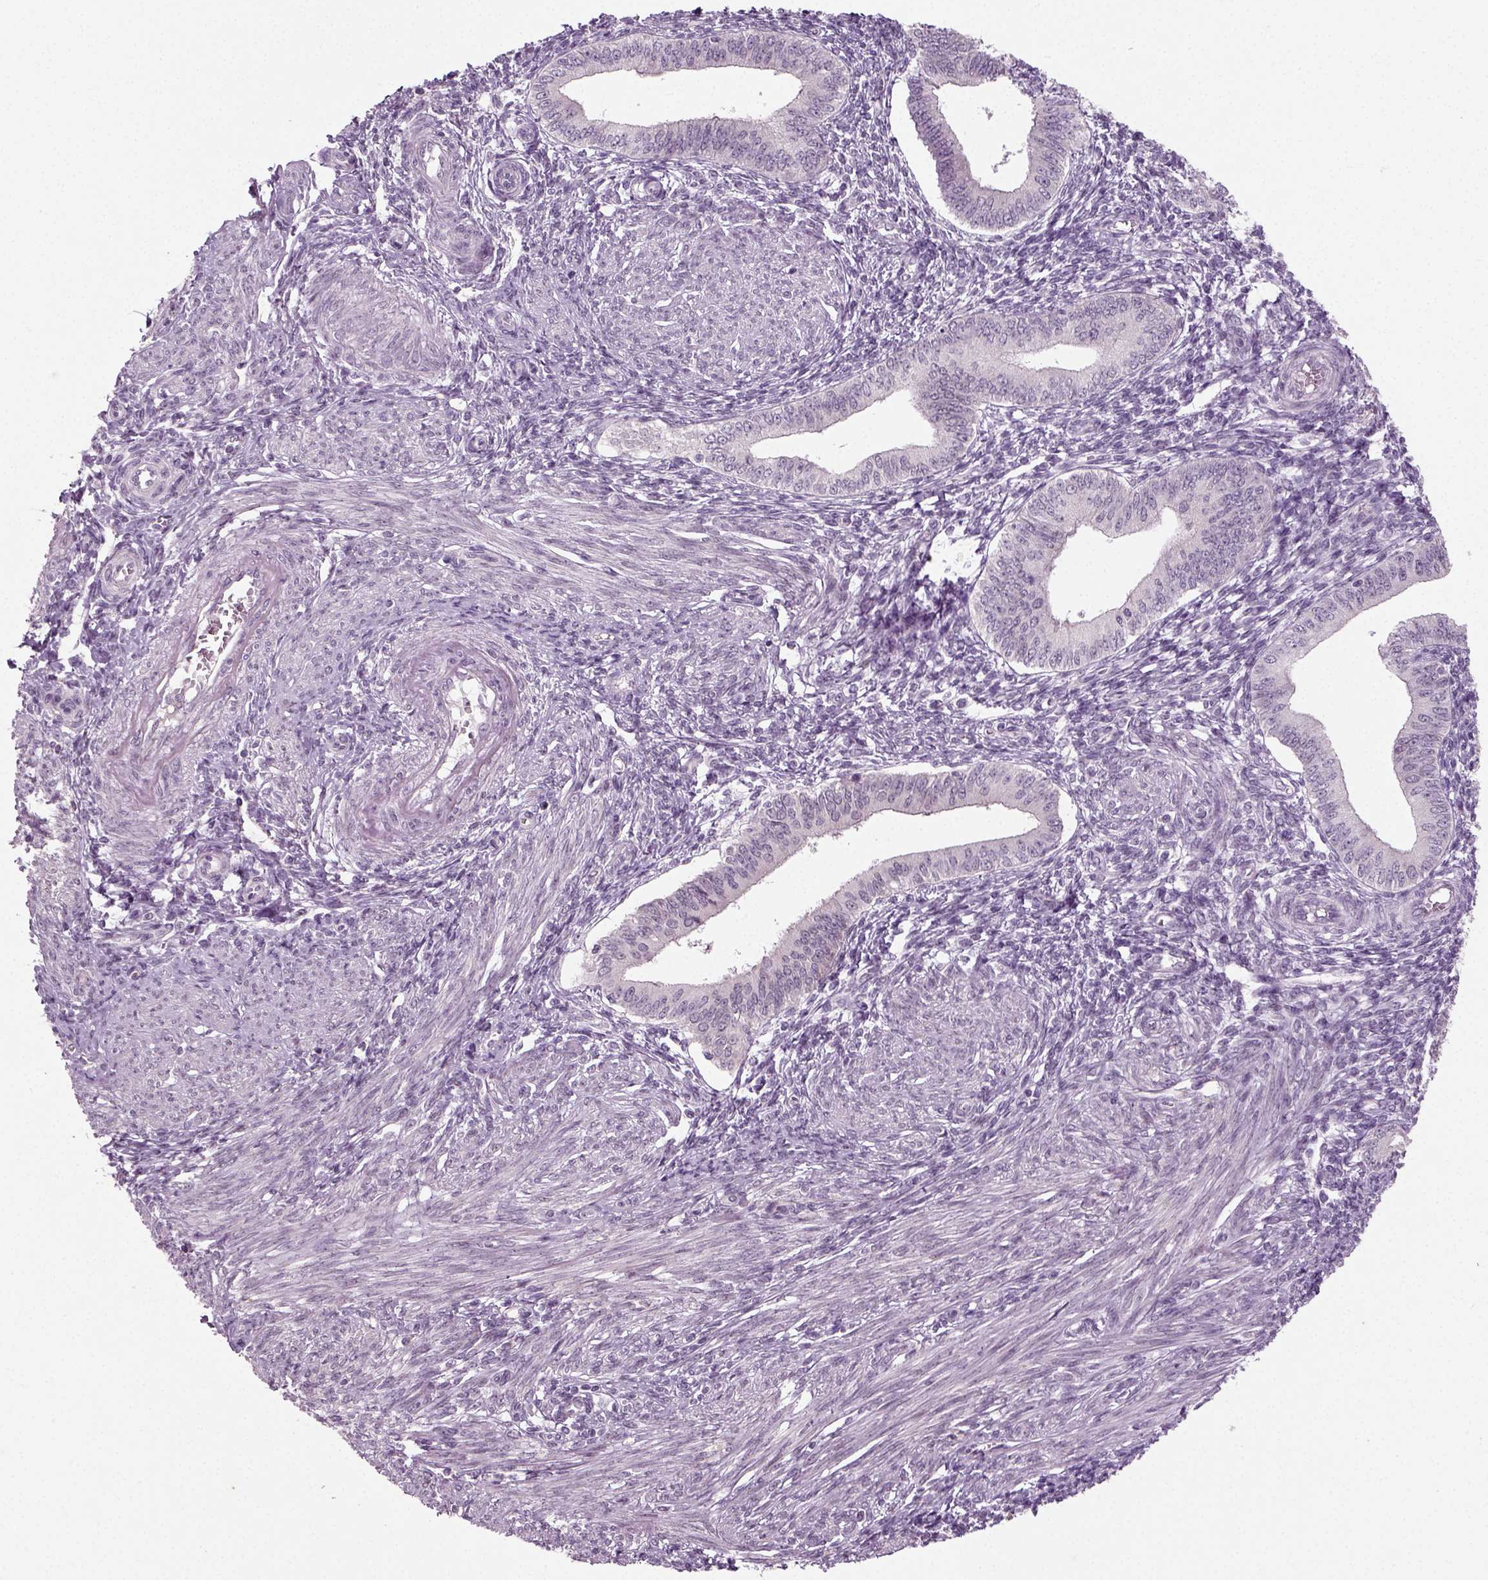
{"staining": {"intensity": "moderate", "quantity": "25%-75%", "location": "cytoplasmic/membranous"}, "tissue": "endometrium", "cell_type": "Cells in endometrial stroma", "image_type": "normal", "snomed": [{"axis": "morphology", "description": "Normal tissue, NOS"}, {"axis": "topography", "description": "Endometrium"}], "caption": "Benign endometrium demonstrates moderate cytoplasmic/membranous expression in approximately 25%-75% of cells in endometrial stroma, visualized by immunohistochemistry.", "gene": "SYNGAP1", "patient": {"sex": "female", "age": 42}}